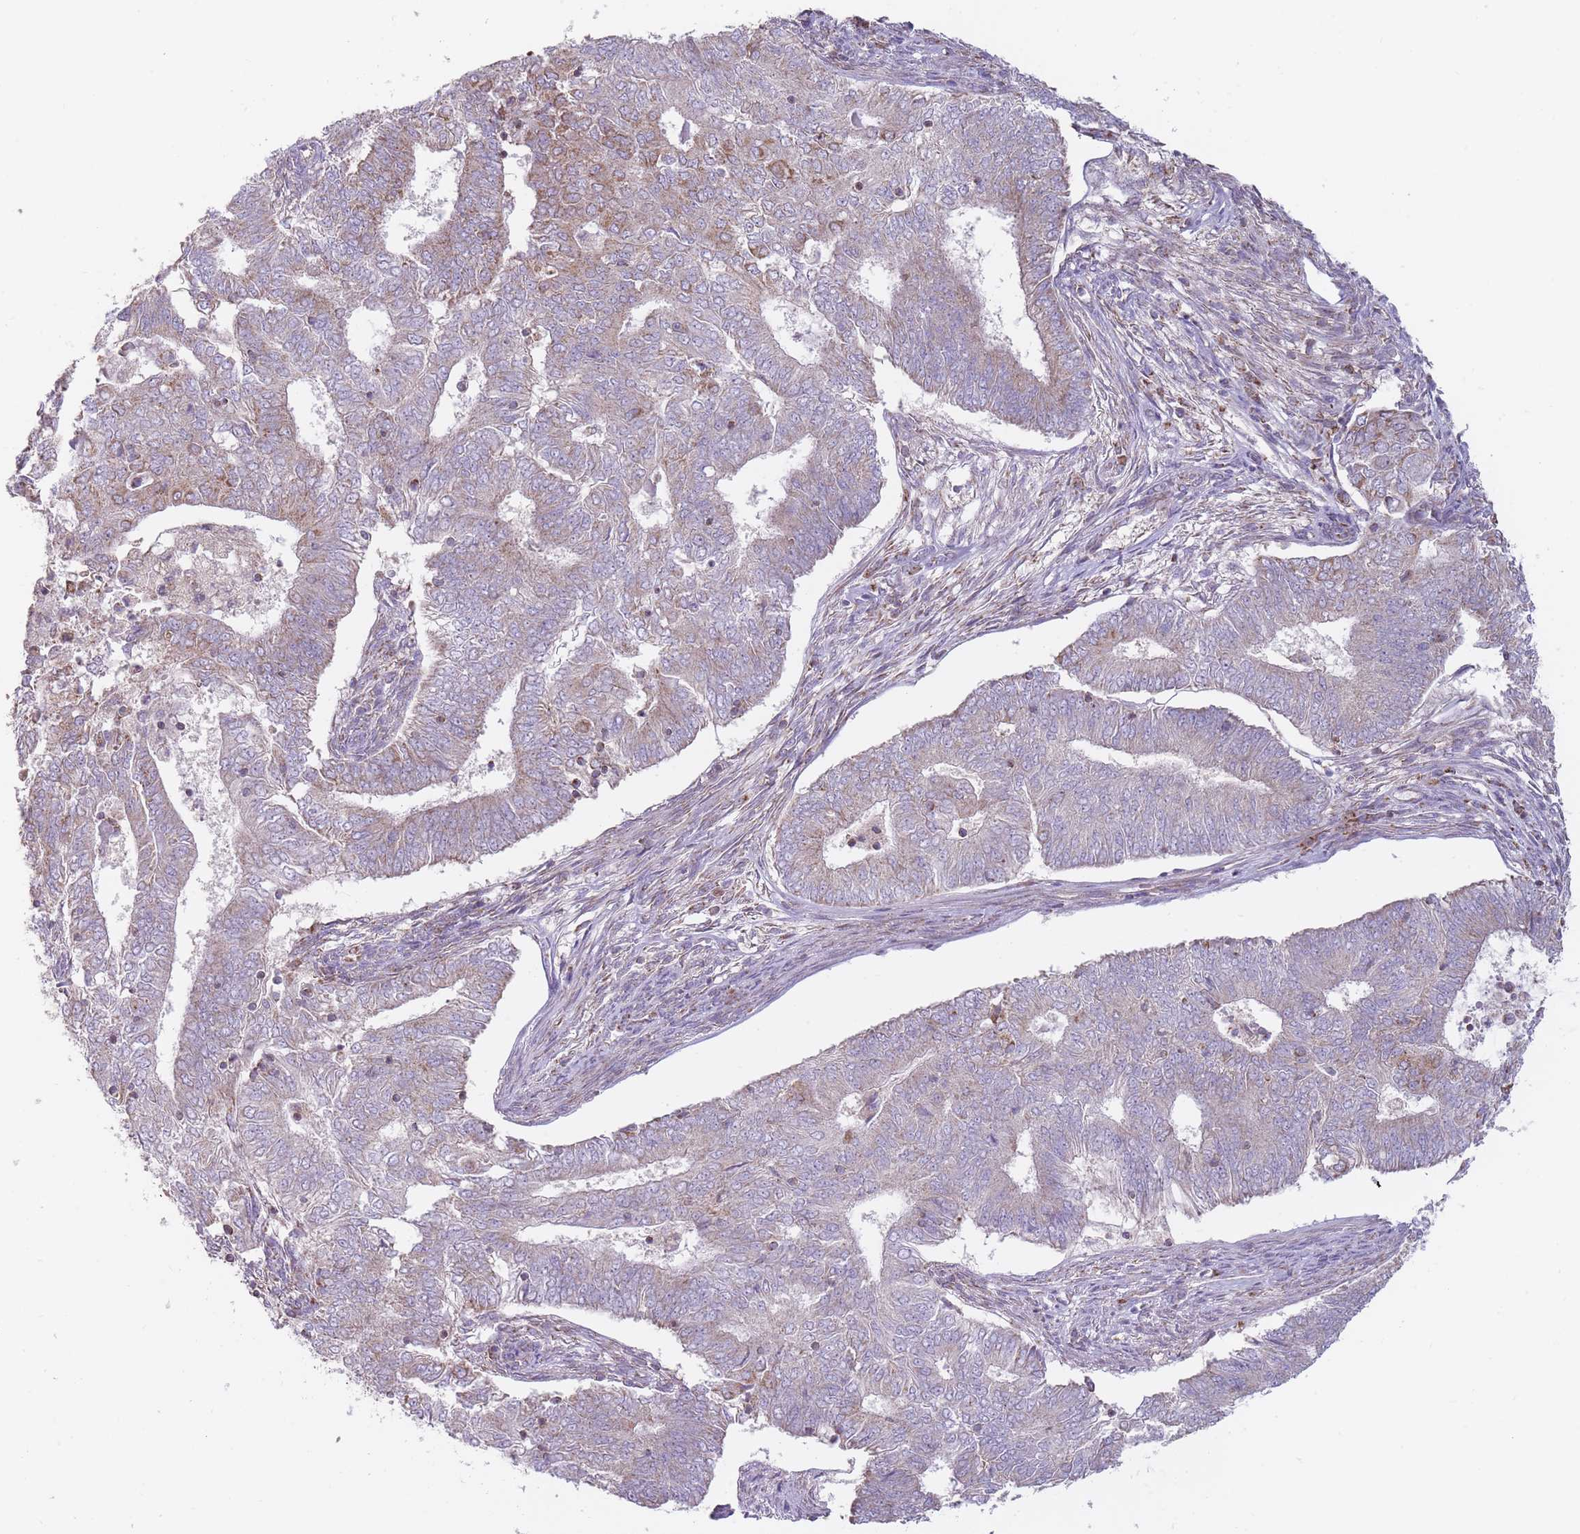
{"staining": {"intensity": "weak", "quantity": "25%-75%", "location": "cytoplasmic/membranous"}, "tissue": "endometrial cancer", "cell_type": "Tumor cells", "image_type": "cancer", "snomed": [{"axis": "morphology", "description": "Adenocarcinoma, NOS"}, {"axis": "topography", "description": "Endometrium"}], "caption": "Weak cytoplasmic/membranous expression for a protein is seen in about 25%-75% of tumor cells of endometrial cancer (adenocarcinoma) using immunohistochemistry.", "gene": "NDUFA9", "patient": {"sex": "female", "age": 62}}